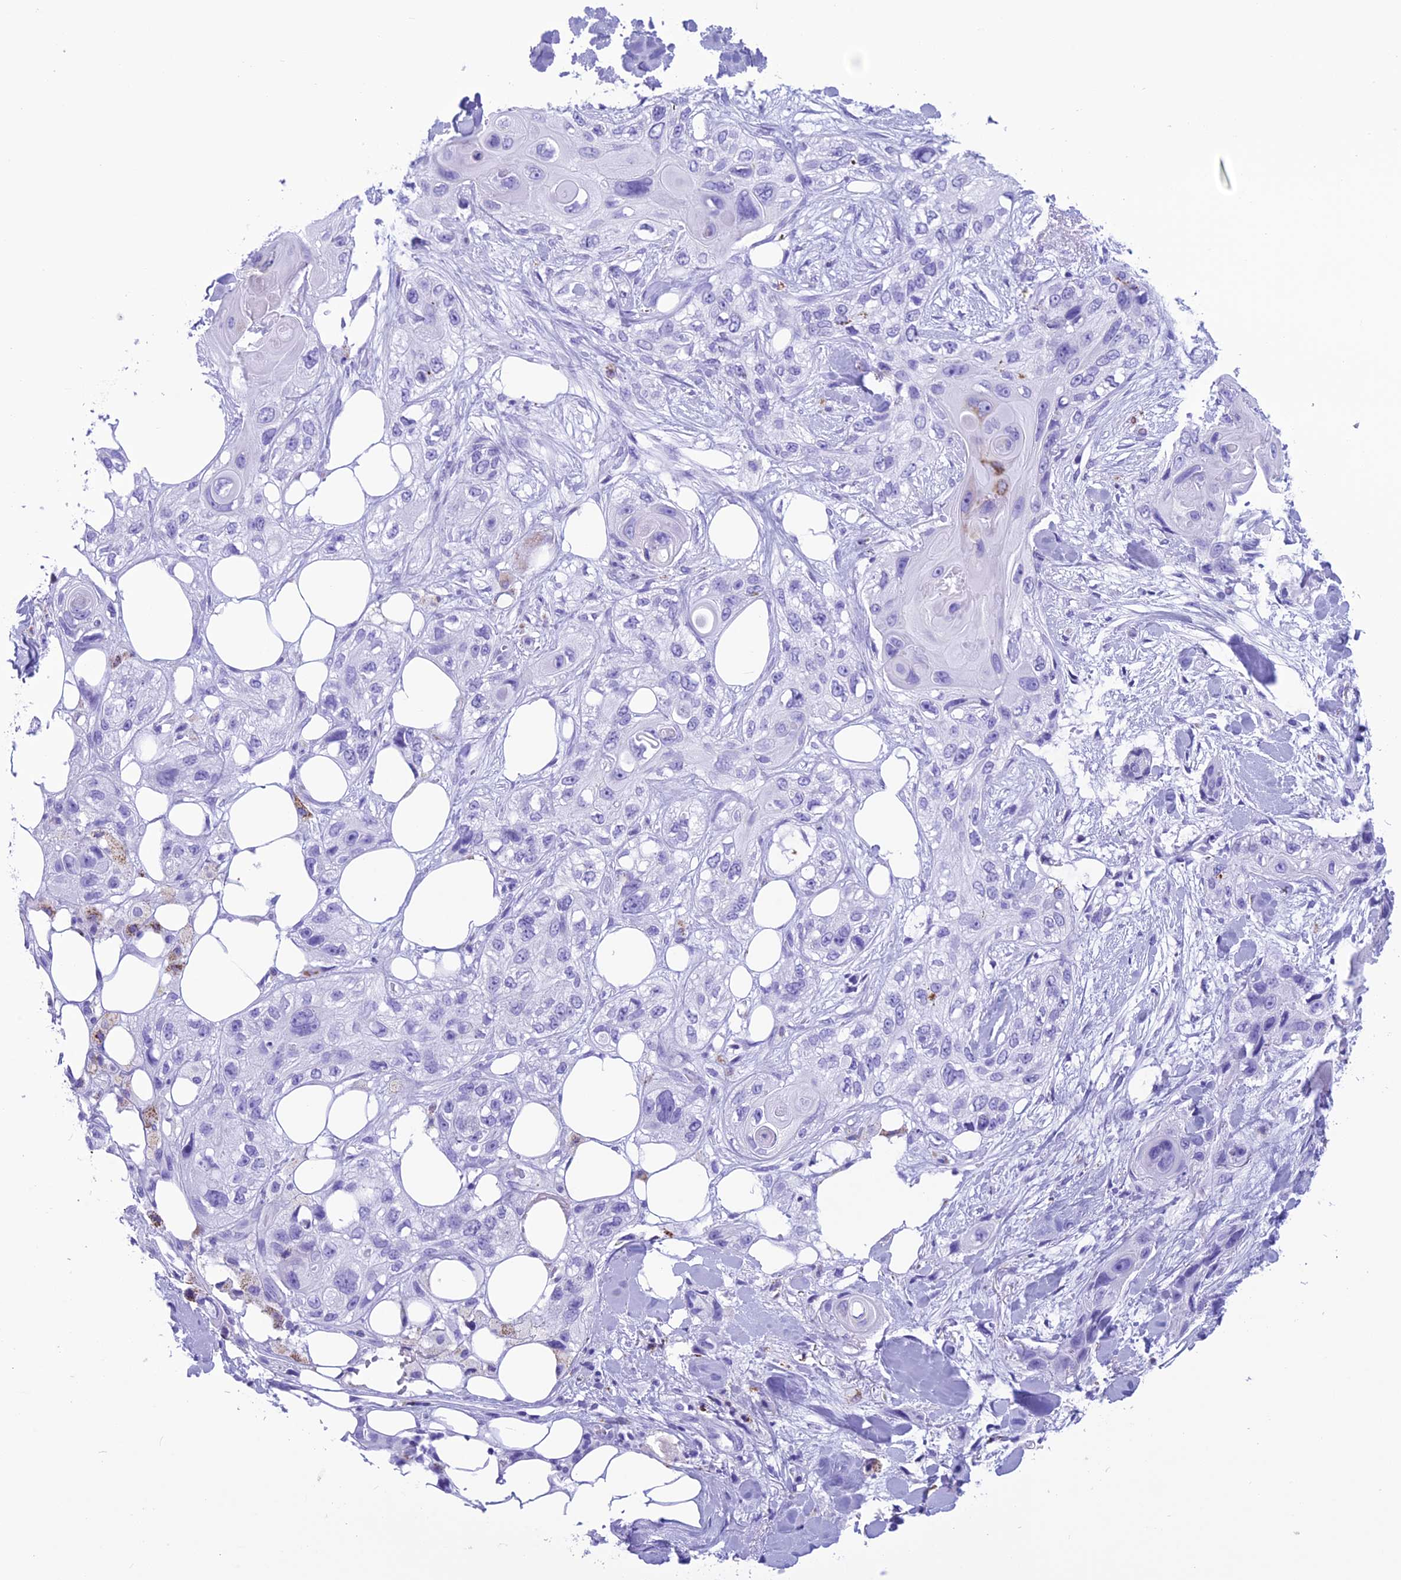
{"staining": {"intensity": "negative", "quantity": "none", "location": "none"}, "tissue": "skin cancer", "cell_type": "Tumor cells", "image_type": "cancer", "snomed": [{"axis": "morphology", "description": "Normal tissue, NOS"}, {"axis": "morphology", "description": "Squamous cell carcinoma, NOS"}, {"axis": "topography", "description": "Skin"}], "caption": "IHC photomicrograph of neoplastic tissue: human skin cancer stained with DAB exhibits no significant protein expression in tumor cells.", "gene": "TRAM1L1", "patient": {"sex": "male", "age": 72}}